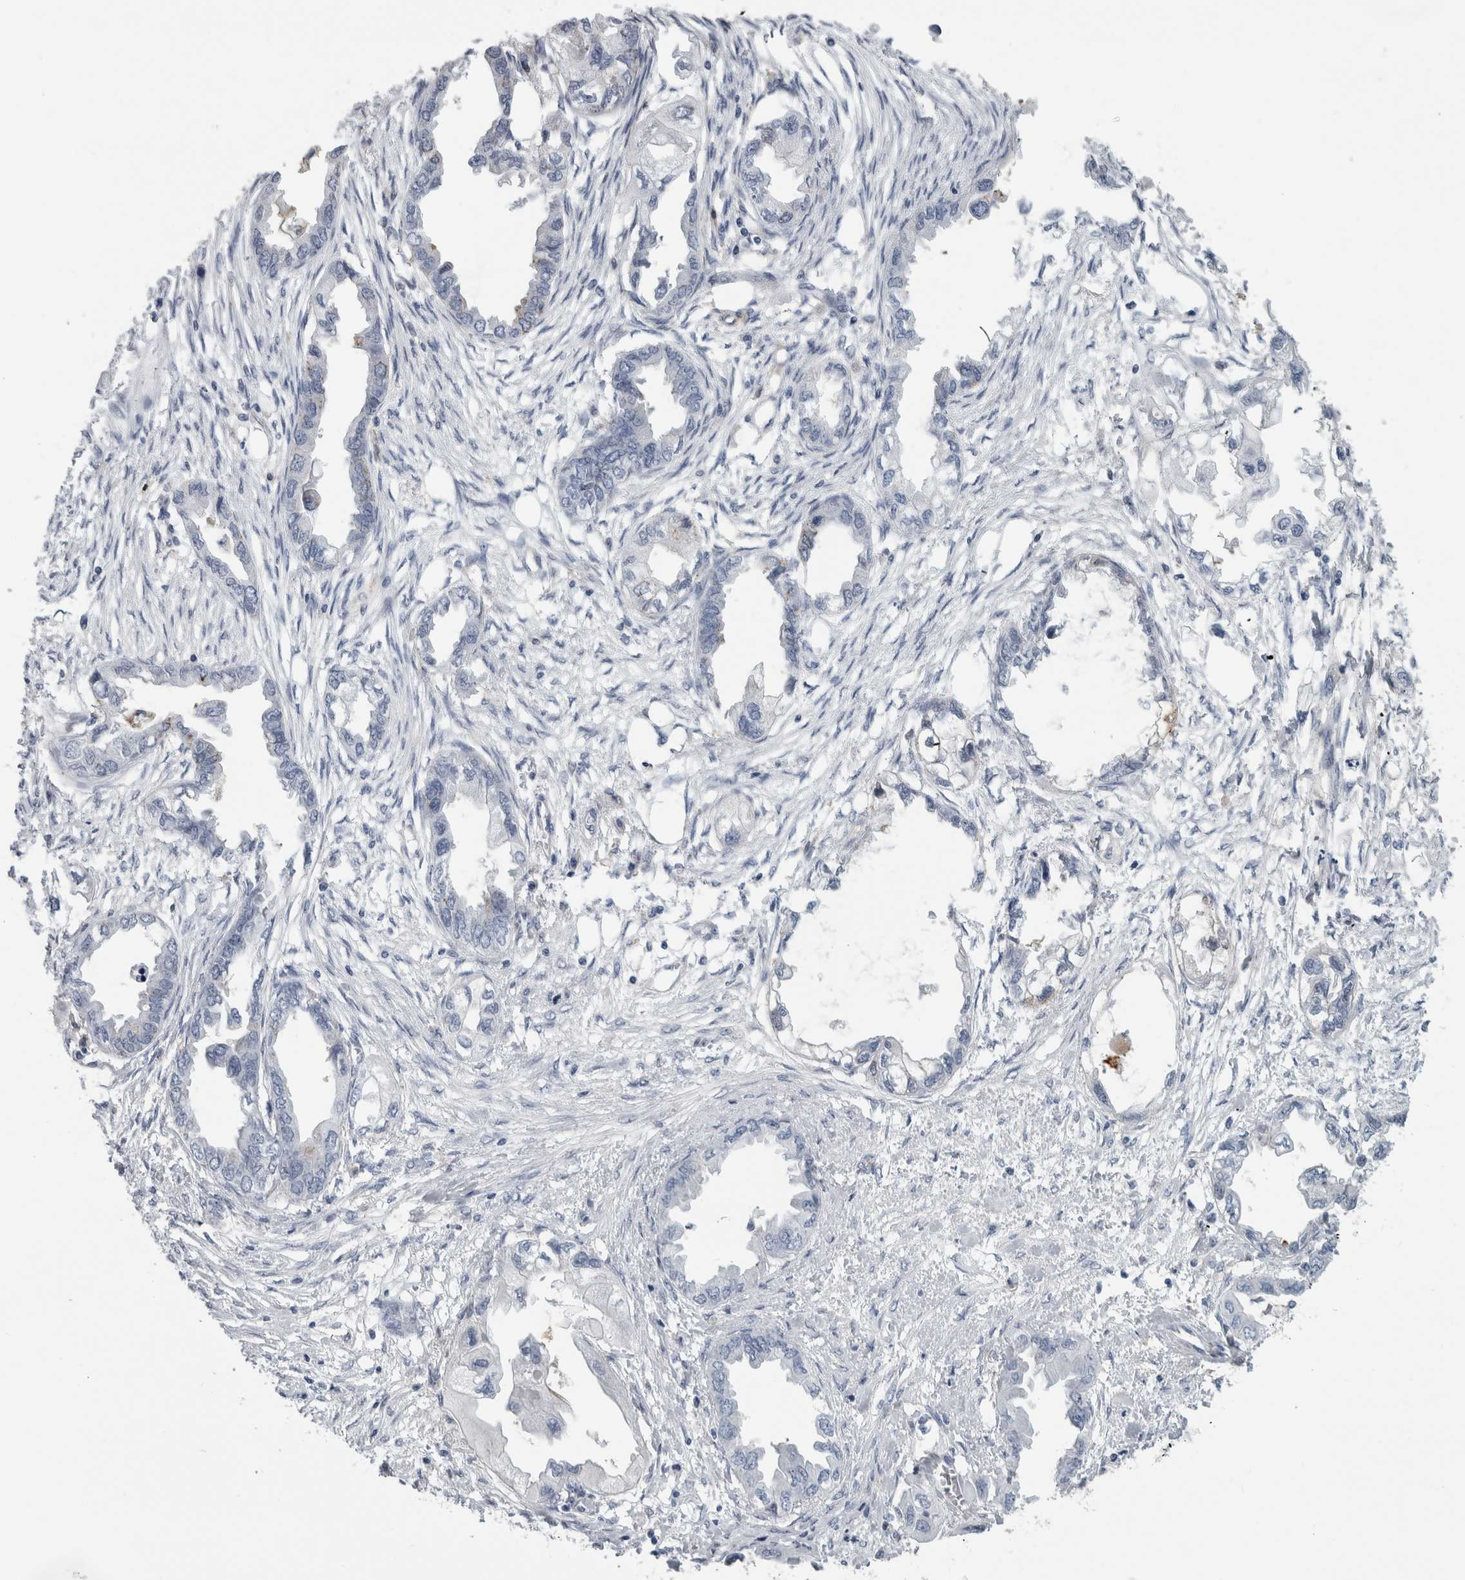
{"staining": {"intensity": "negative", "quantity": "none", "location": "none"}, "tissue": "endometrial cancer", "cell_type": "Tumor cells", "image_type": "cancer", "snomed": [{"axis": "morphology", "description": "Adenocarcinoma, NOS"}, {"axis": "morphology", "description": "Adenocarcinoma, metastatic, NOS"}, {"axis": "topography", "description": "Adipose tissue"}, {"axis": "topography", "description": "Endometrium"}], "caption": "This histopathology image is of metastatic adenocarcinoma (endometrial) stained with immunohistochemistry to label a protein in brown with the nuclei are counter-stained blue. There is no positivity in tumor cells.", "gene": "DNAJC24", "patient": {"sex": "female", "age": 67}}